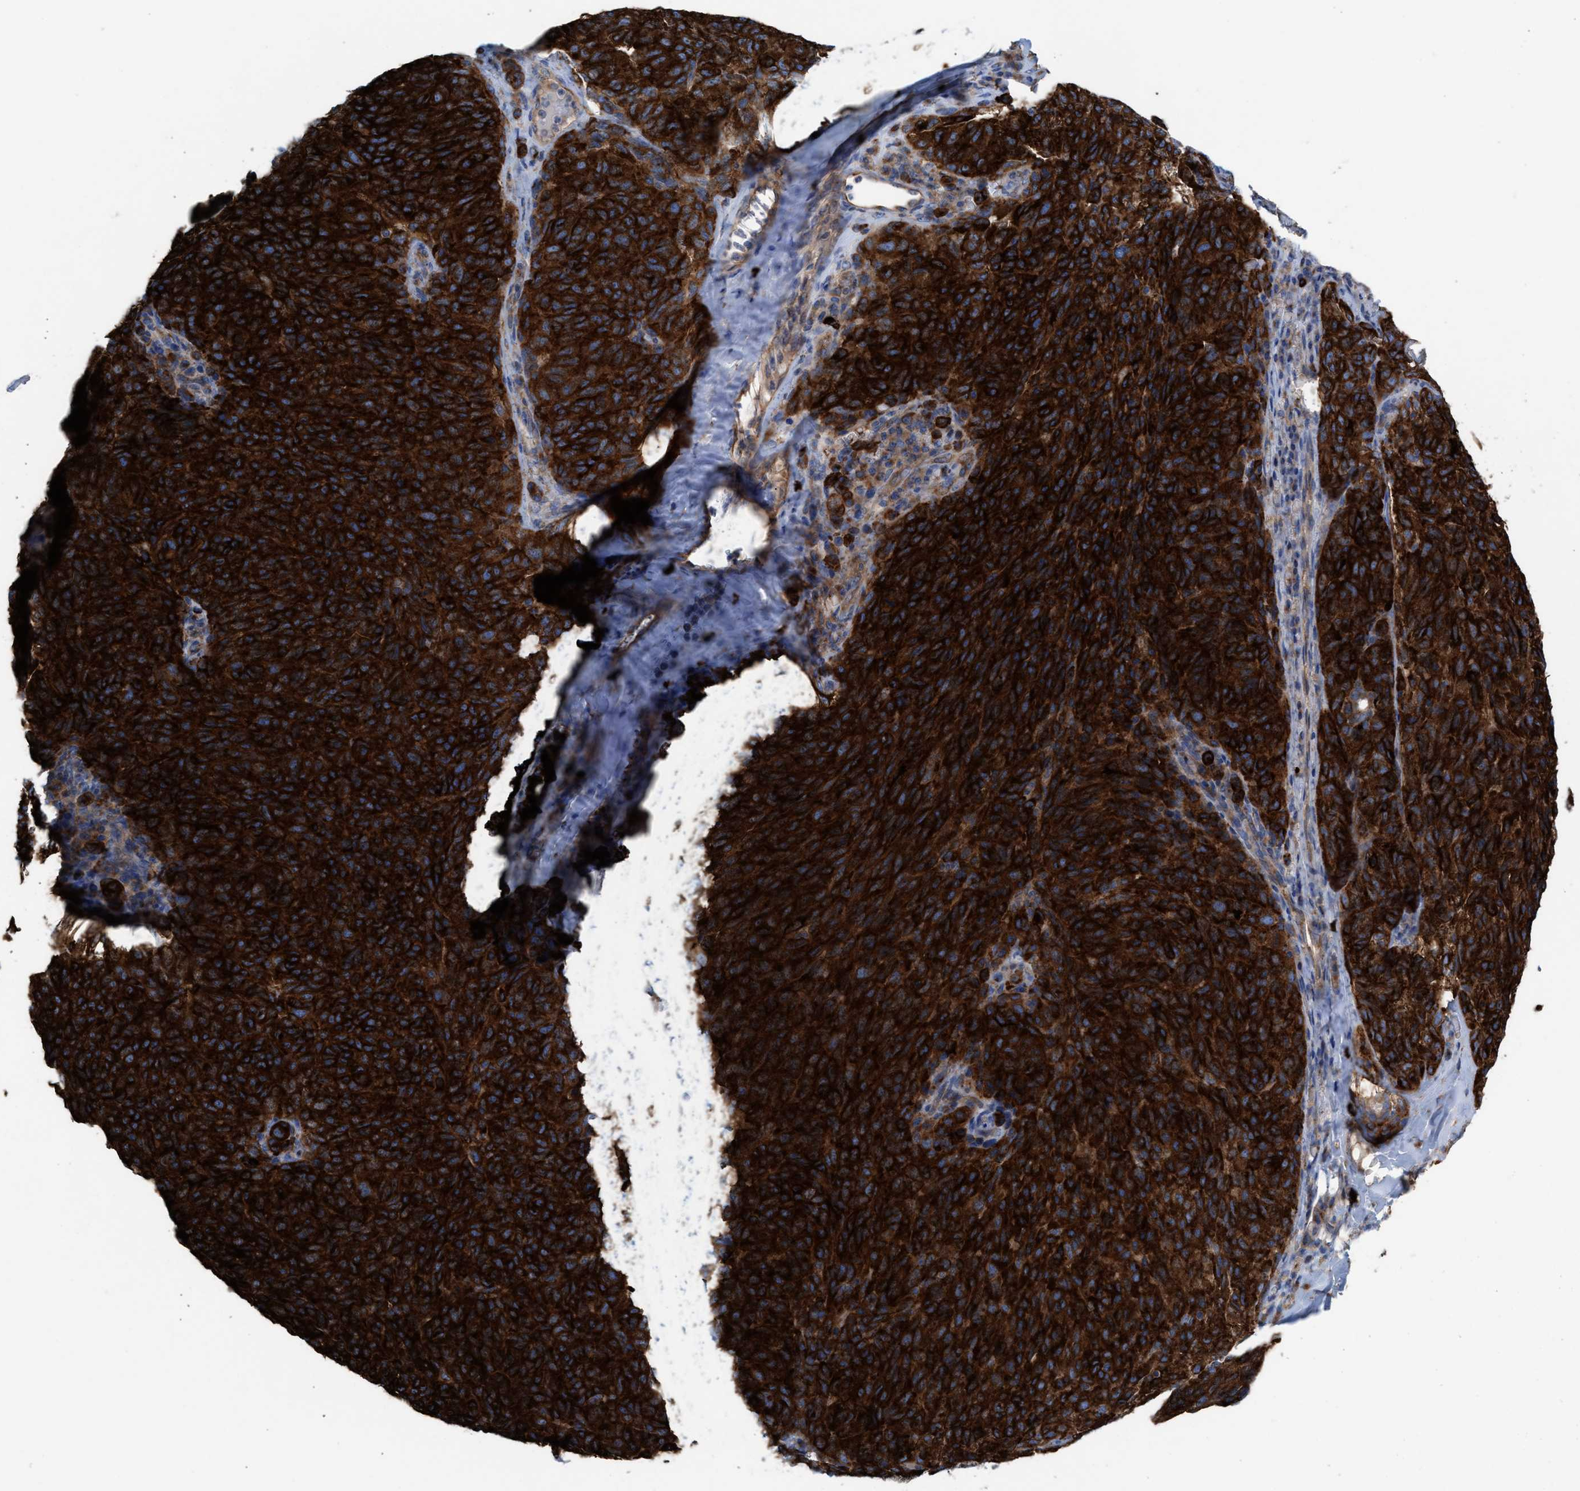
{"staining": {"intensity": "strong", "quantity": ">75%", "location": "cytoplasmic/membranous"}, "tissue": "melanoma", "cell_type": "Tumor cells", "image_type": "cancer", "snomed": [{"axis": "morphology", "description": "Malignant melanoma, NOS"}, {"axis": "topography", "description": "Skin"}], "caption": "Tumor cells reveal high levels of strong cytoplasmic/membranous positivity in approximately >75% of cells in melanoma.", "gene": "NYAP1", "patient": {"sex": "female", "age": 73}}